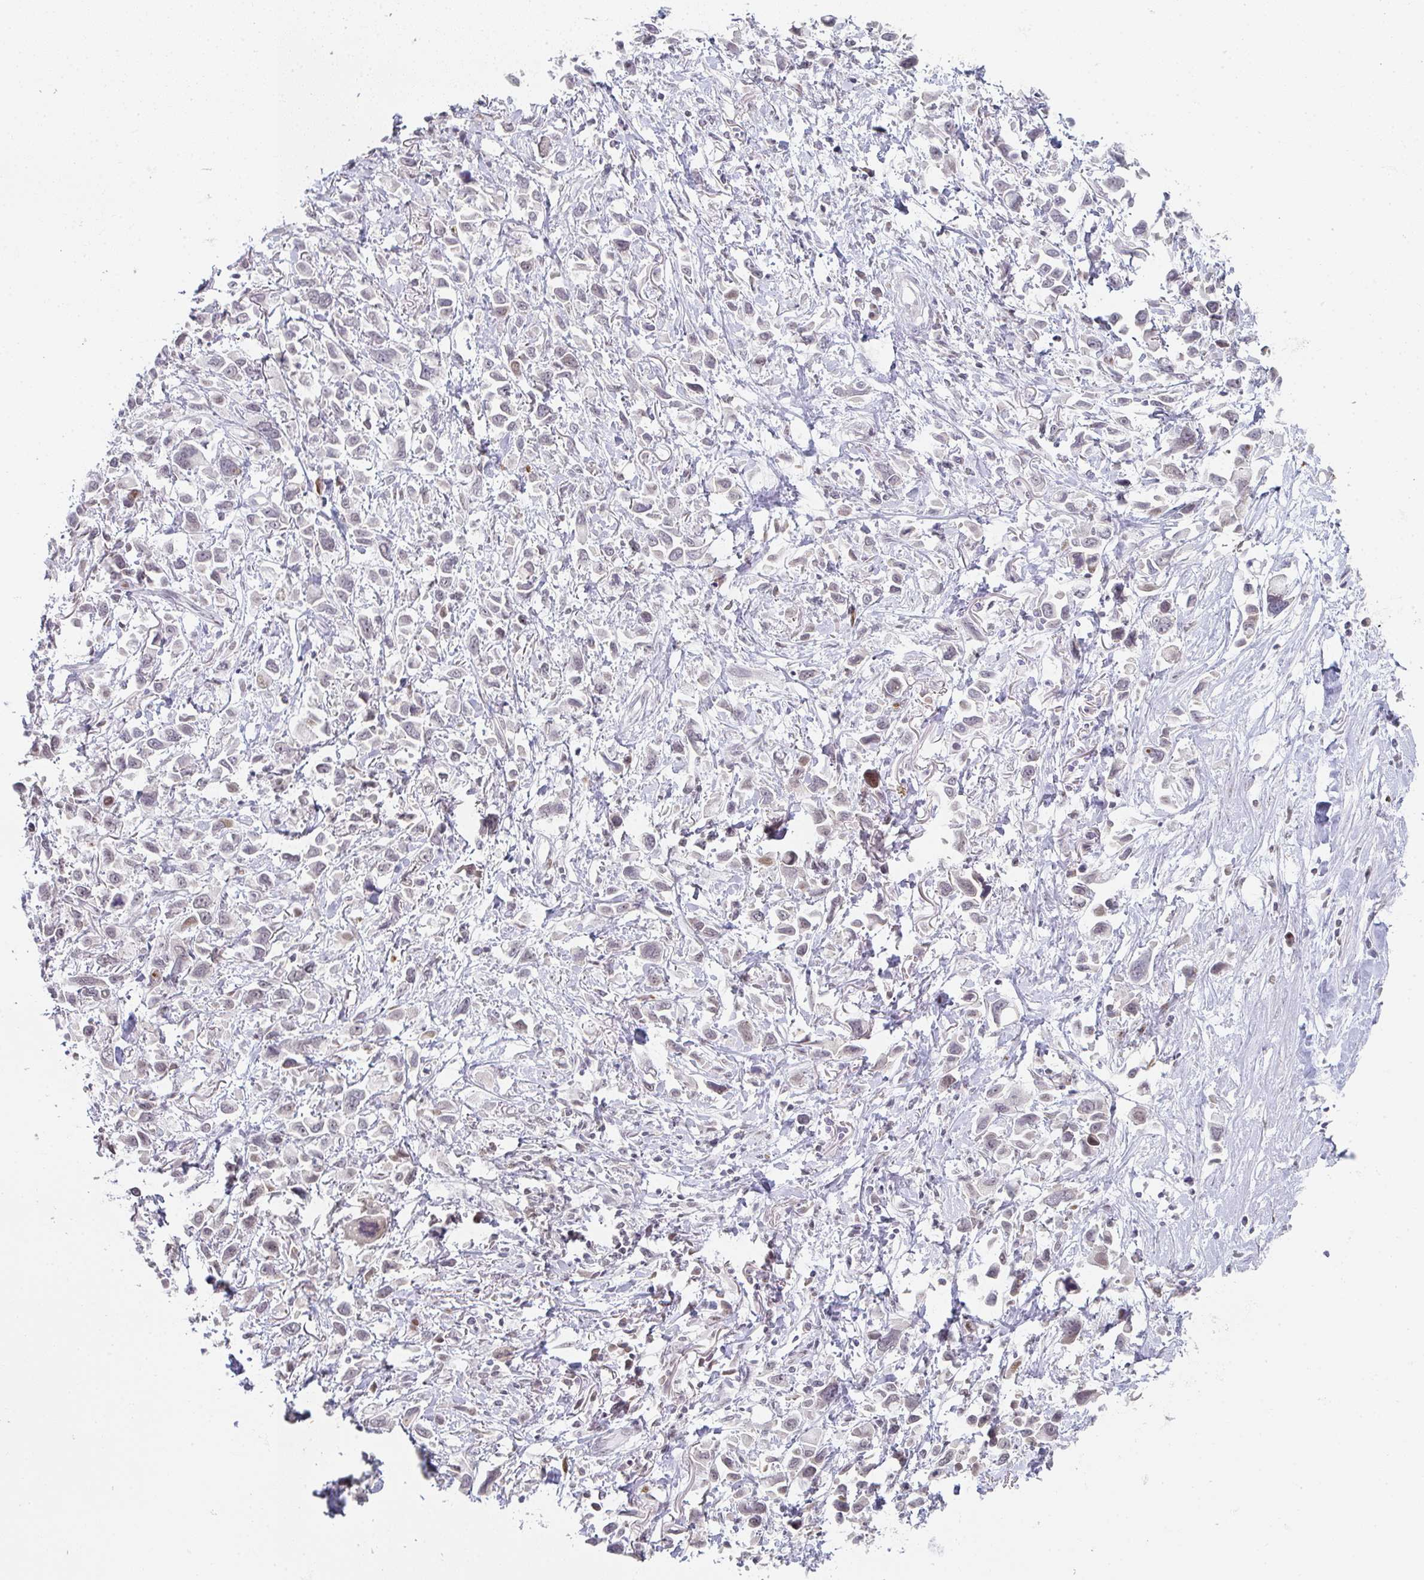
{"staining": {"intensity": "weak", "quantity": "<25%", "location": "nuclear"}, "tissue": "stomach cancer", "cell_type": "Tumor cells", "image_type": "cancer", "snomed": [{"axis": "morphology", "description": "Adenocarcinoma, NOS"}, {"axis": "topography", "description": "Stomach"}], "caption": "Stomach cancer was stained to show a protein in brown. There is no significant staining in tumor cells.", "gene": "LIN54", "patient": {"sex": "female", "age": 81}}